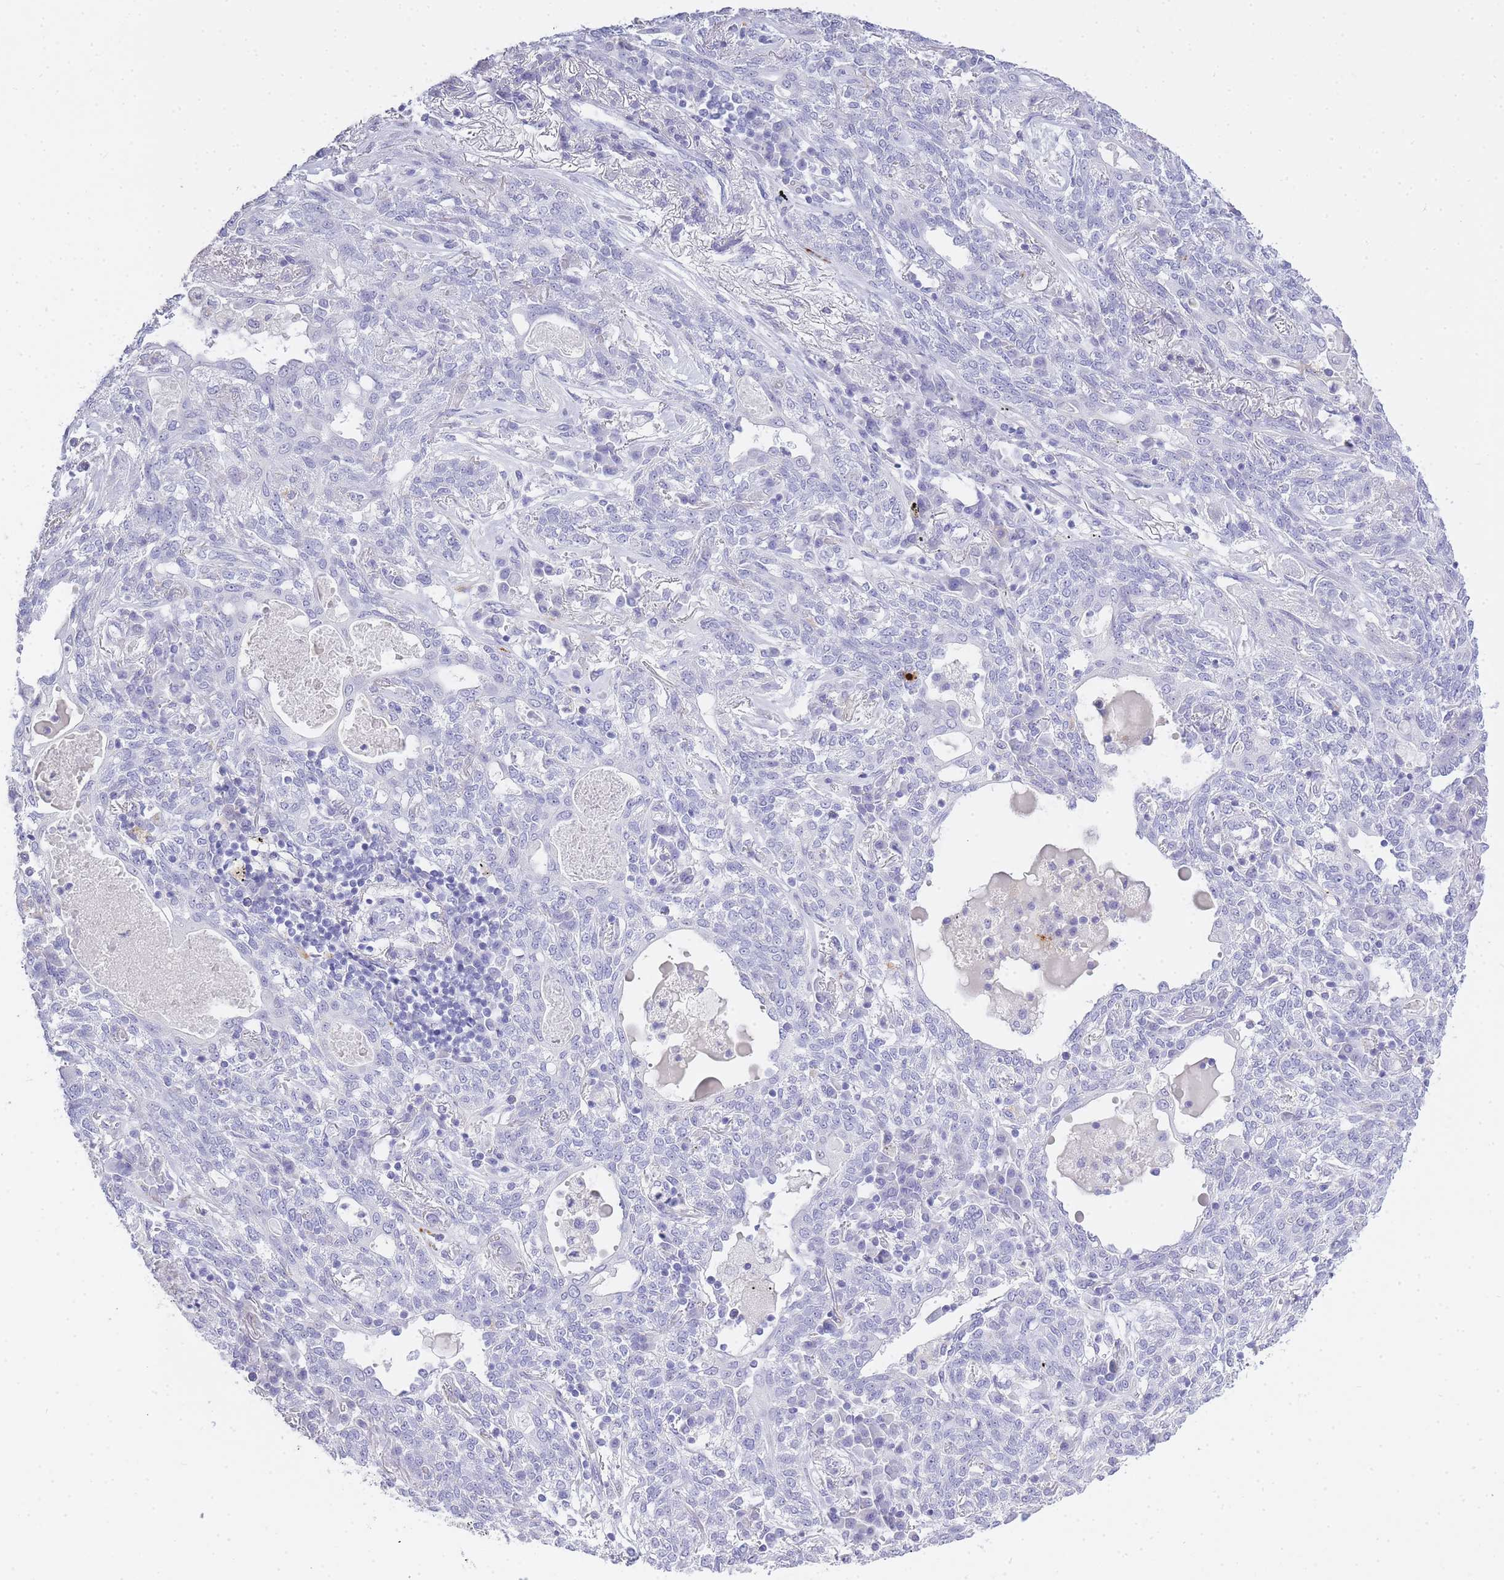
{"staining": {"intensity": "negative", "quantity": "none", "location": "none"}, "tissue": "lung cancer", "cell_type": "Tumor cells", "image_type": "cancer", "snomed": [{"axis": "morphology", "description": "Squamous cell carcinoma, NOS"}, {"axis": "topography", "description": "Lung"}], "caption": "Immunohistochemical staining of lung squamous cell carcinoma shows no significant expression in tumor cells.", "gene": "RHO", "patient": {"sex": "female", "age": 70}}